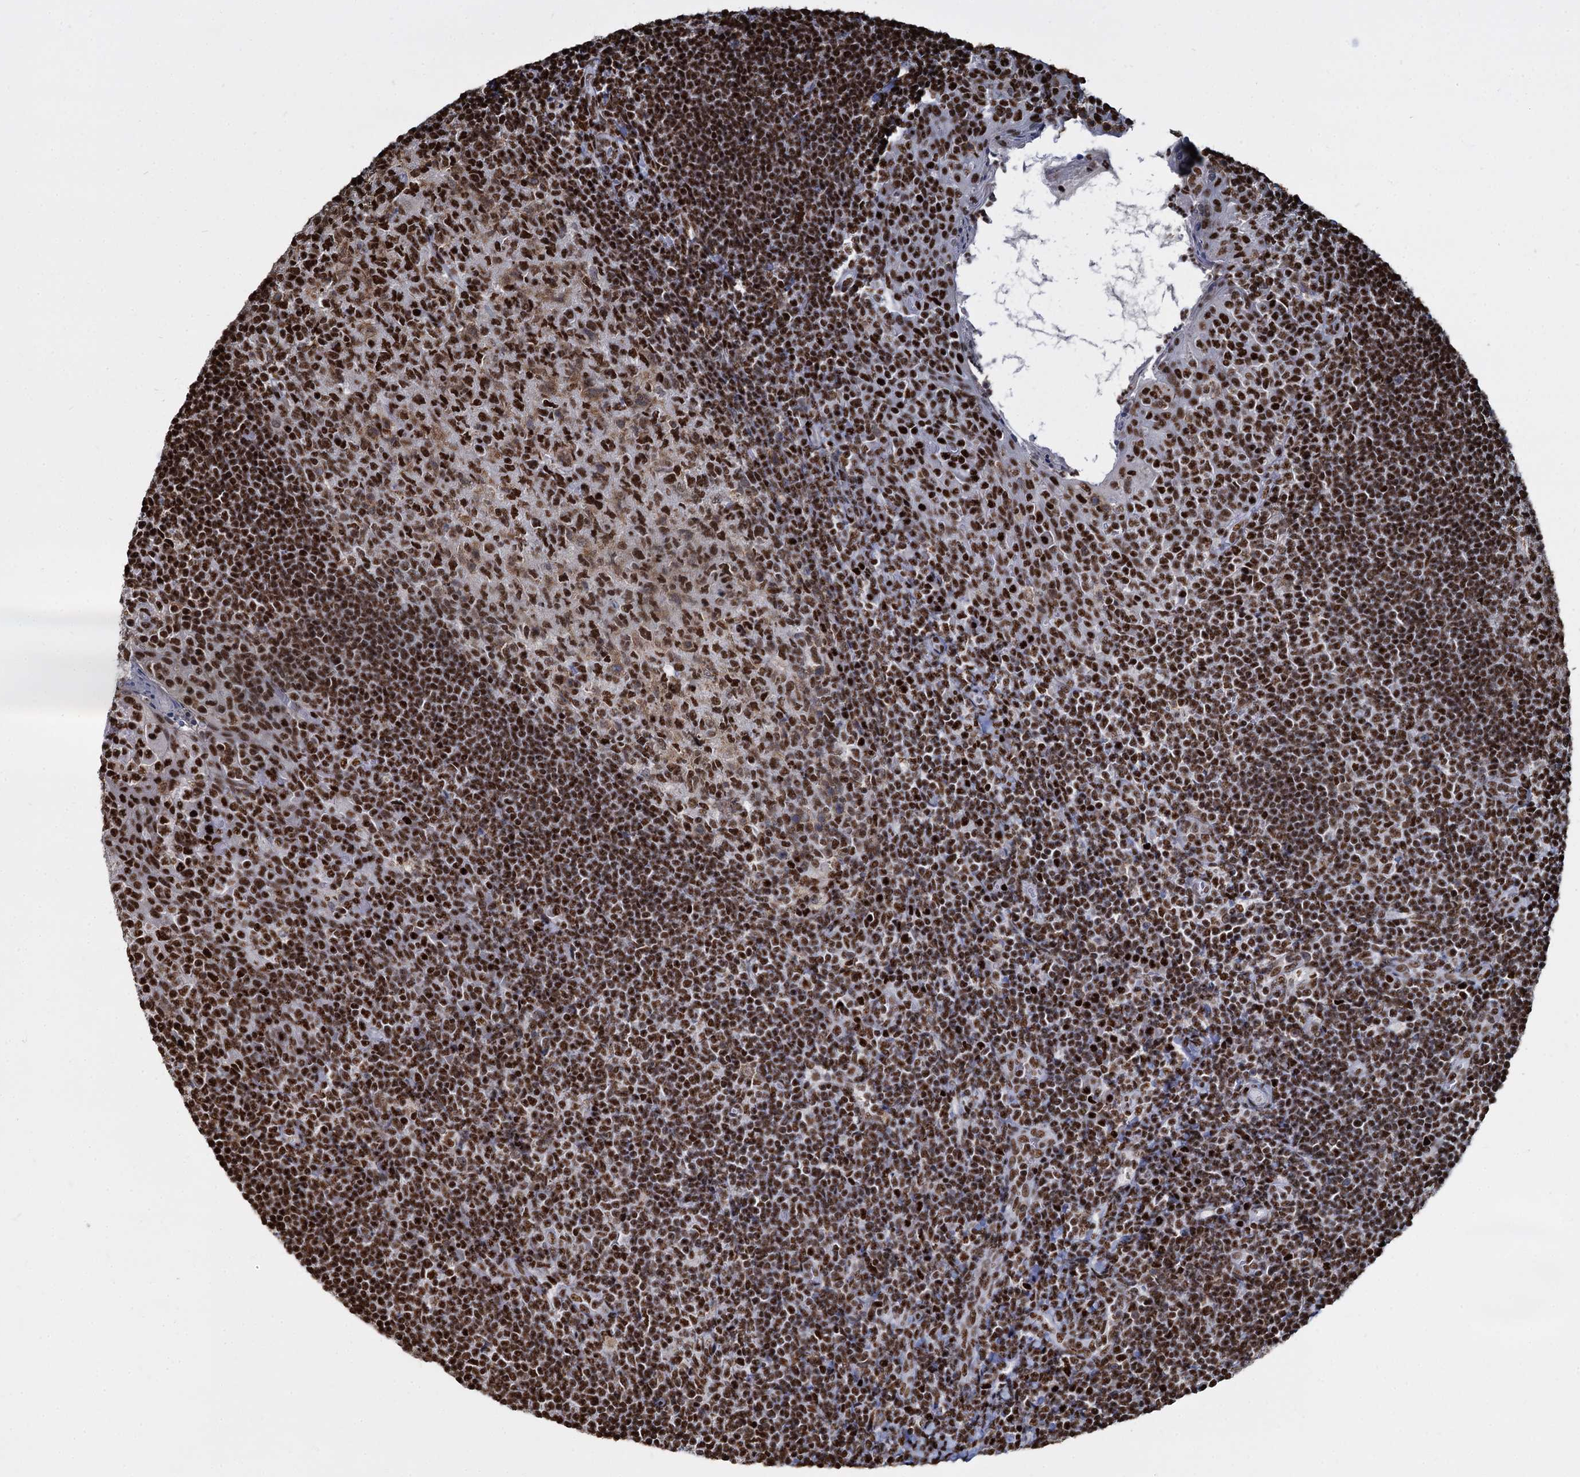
{"staining": {"intensity": "strong", "quantity": ">75%", "location": "nuclear"}, "tissue": "tonsil", "cell_type": "Germinal center cells", "image_type": "normal", "snomed": [{"axis": "morphology", "description": "Normal tissue, NOS"}, {"axis": "topography", "description": "Tonsil"}], "caption": "Unremarkable tonsil was stained to show a protein in brown. There is high levels of strong nuclear staining in approximately >75% of germinal center cells.", "gene": "DCPS", "patient": {"sex": "female", "age": 10}}